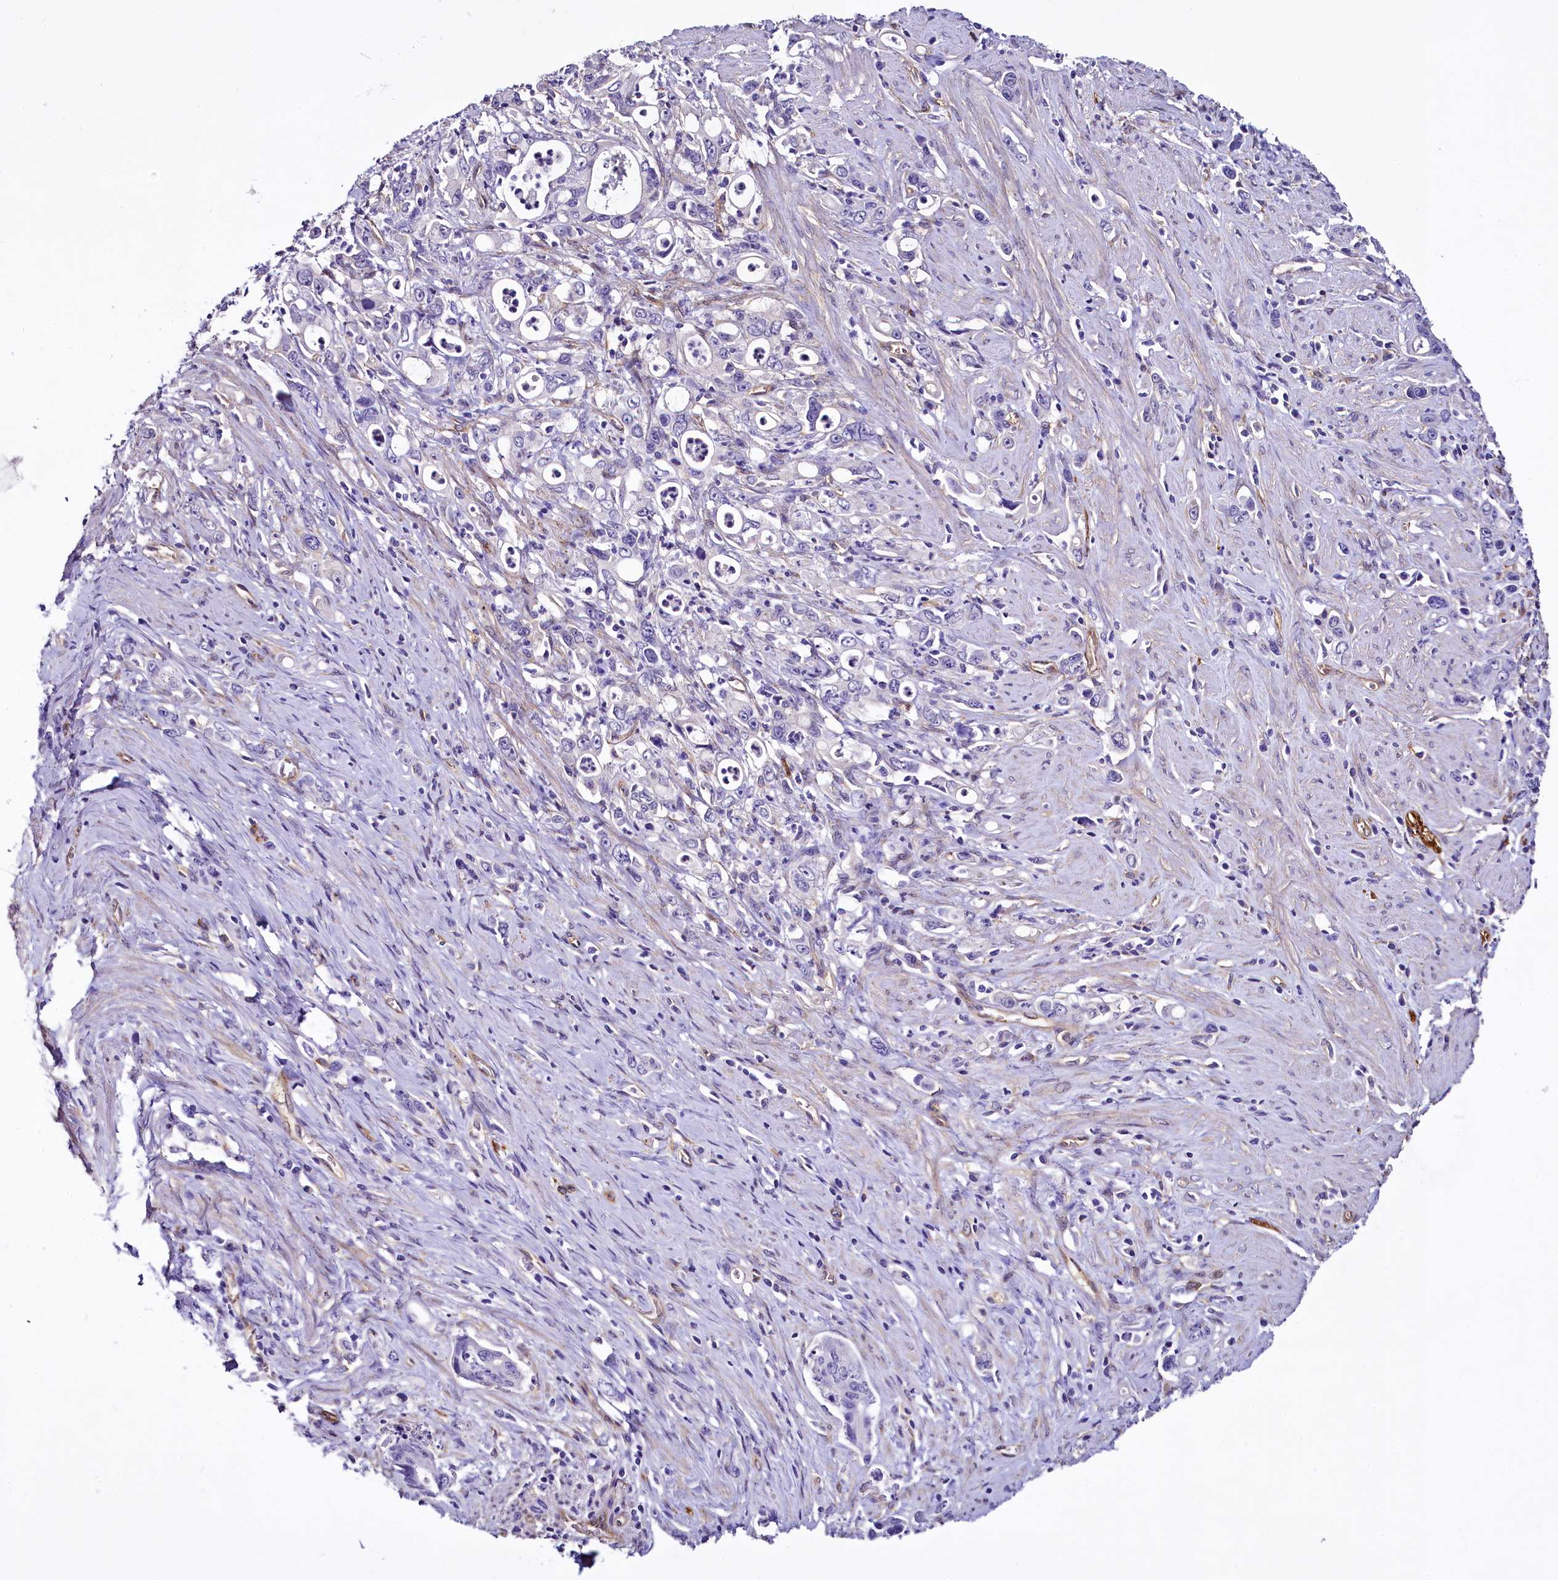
{"staining": {"intensity": "negative", "quantity": "none", "location": "none"}, "tissue": "stomach cancer", "cell_type": "Tumor cells", "image_type": "cancer", "snomed": [{"axis": "morphology", "description": "Adenocarcinoma, NOS"}, {"axis": "topography", "description": "Stomach, lower"}], "caption": "Tumor cells show no significant protein staining in stomach cancer (adenocarcinoma).", "gene": "STXBP1", "patient": {"sex": "female", "age": 43}}